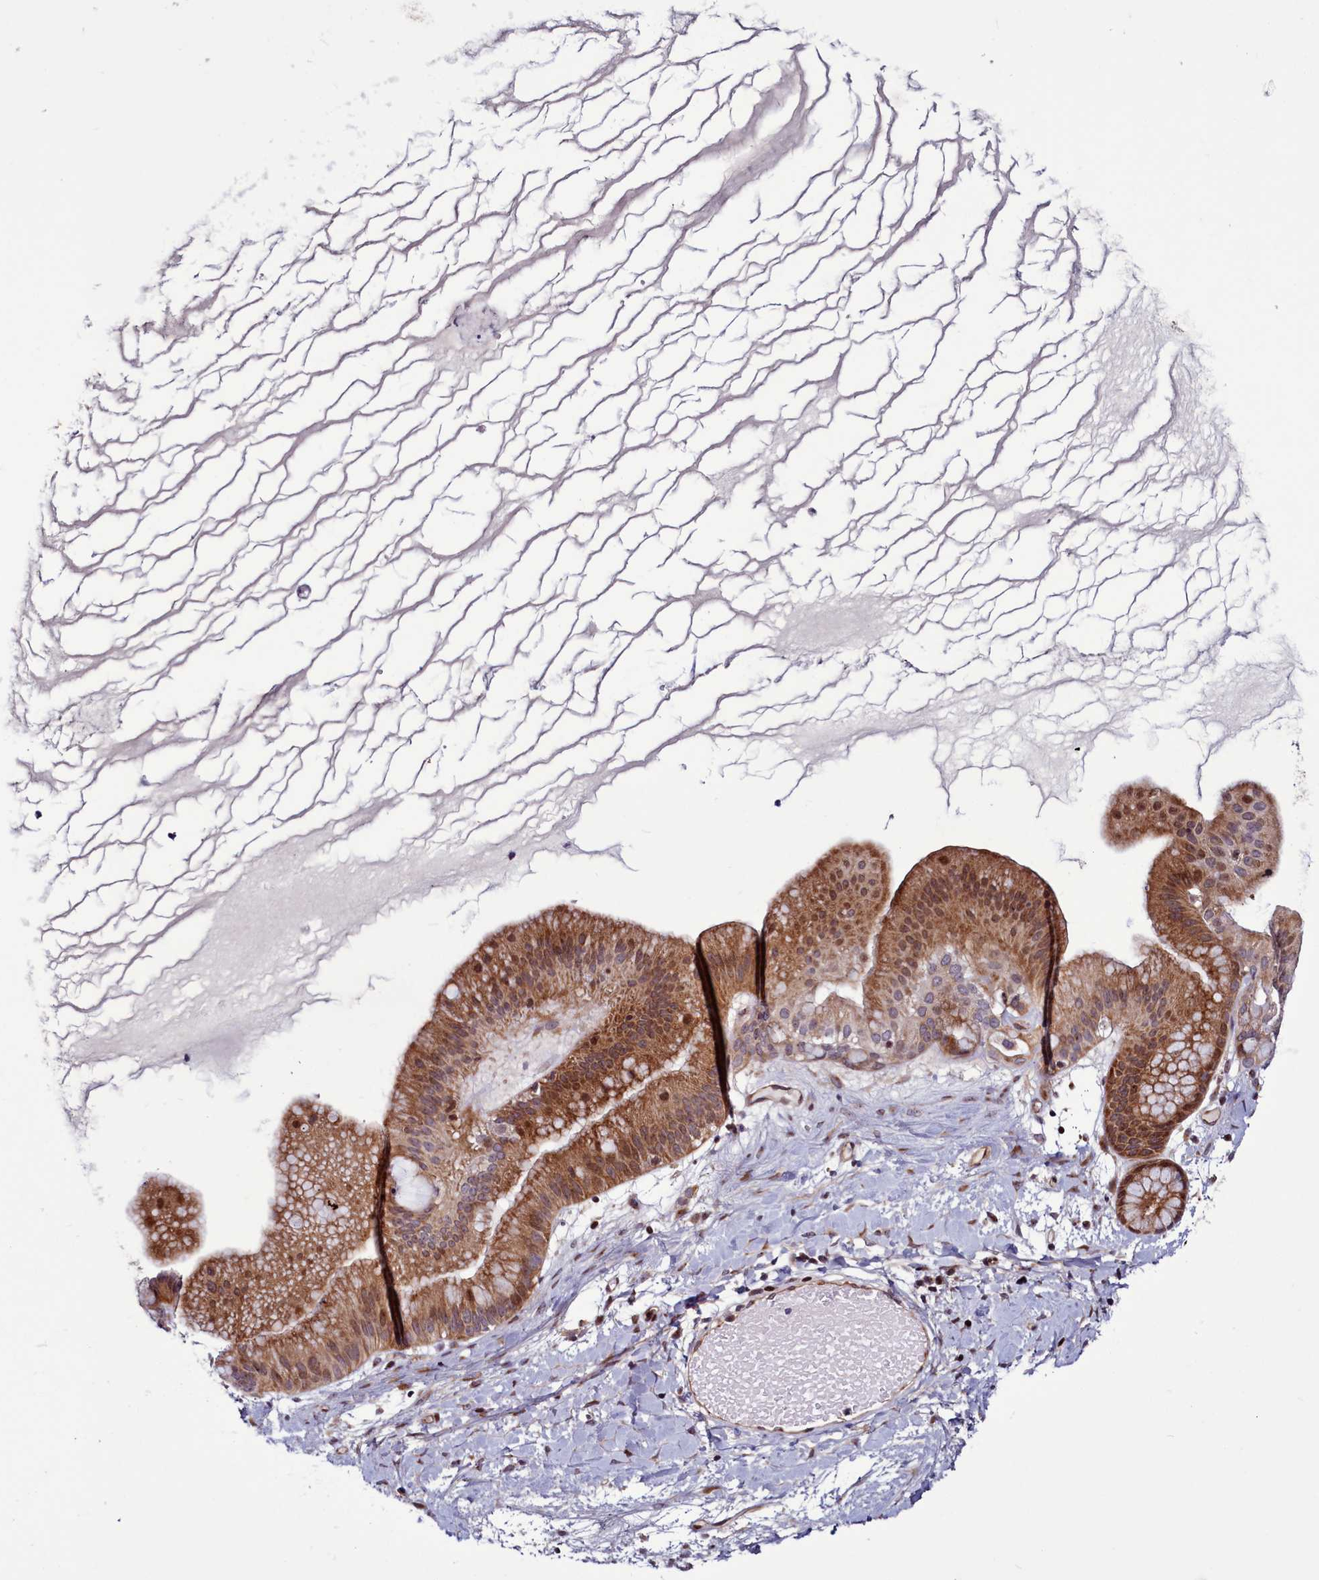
{"staining": {"intensity": "moderate", "quantity": "25%-75%", "location": "cytoplasmic/membranous,nuclear"}, "tissue": "ovarian cancer", "cell_type": "Tumor cells", "image_type": "cancer", "snomed": [{"axis": "morphology", "description": "Cystadenocarcinoma, mucinous, NOS"}, {"axis": "topography", "description": "Ovary"}], "caption": "Moderate cytoplasmic/membranous and nuclear expression for a protein is identified in about 25%-75% of tumor cells of mucinous cystadenocarcinoma (ovarian) using IHC.", "gene": "WBP11", "patient": {"sex": "female", "age": 61}}